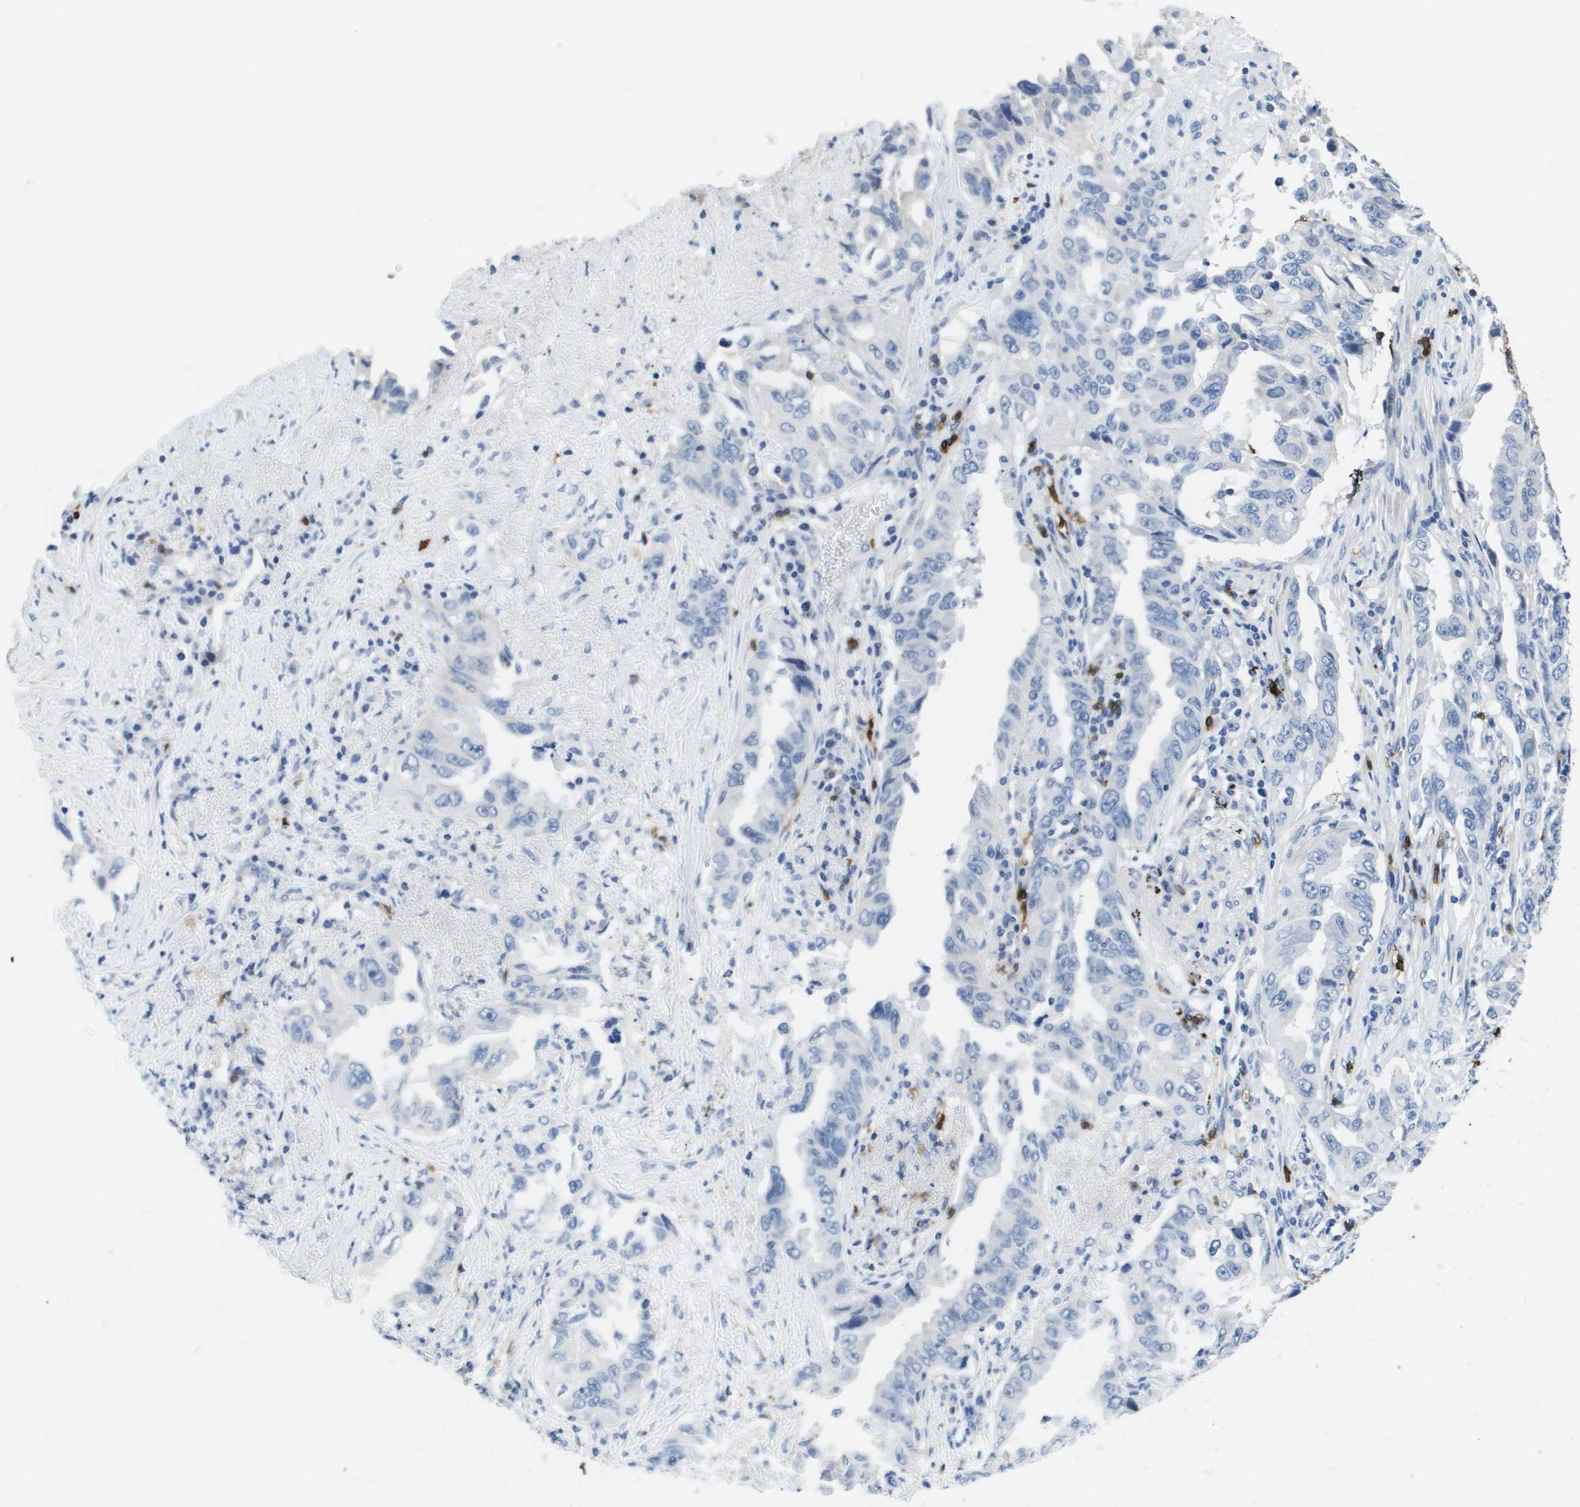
{"staining": {"intensity": "negative", "quantity": "none", "location": "none"}, "tissue": "lung cancer", "cell_type": "Tumor cells", "image_type": "cancer", "snomed": [{"axis": "morphology", "description": "Adenocarcinoma, NOS"}, {"axis": "topography", "description": "Lung"}], "caption": "There is no significant positivity in tumor cells of lung adenocarcinoma.", "gene": "MS4A1", "patient": {"sex": "female", "age": 51}}